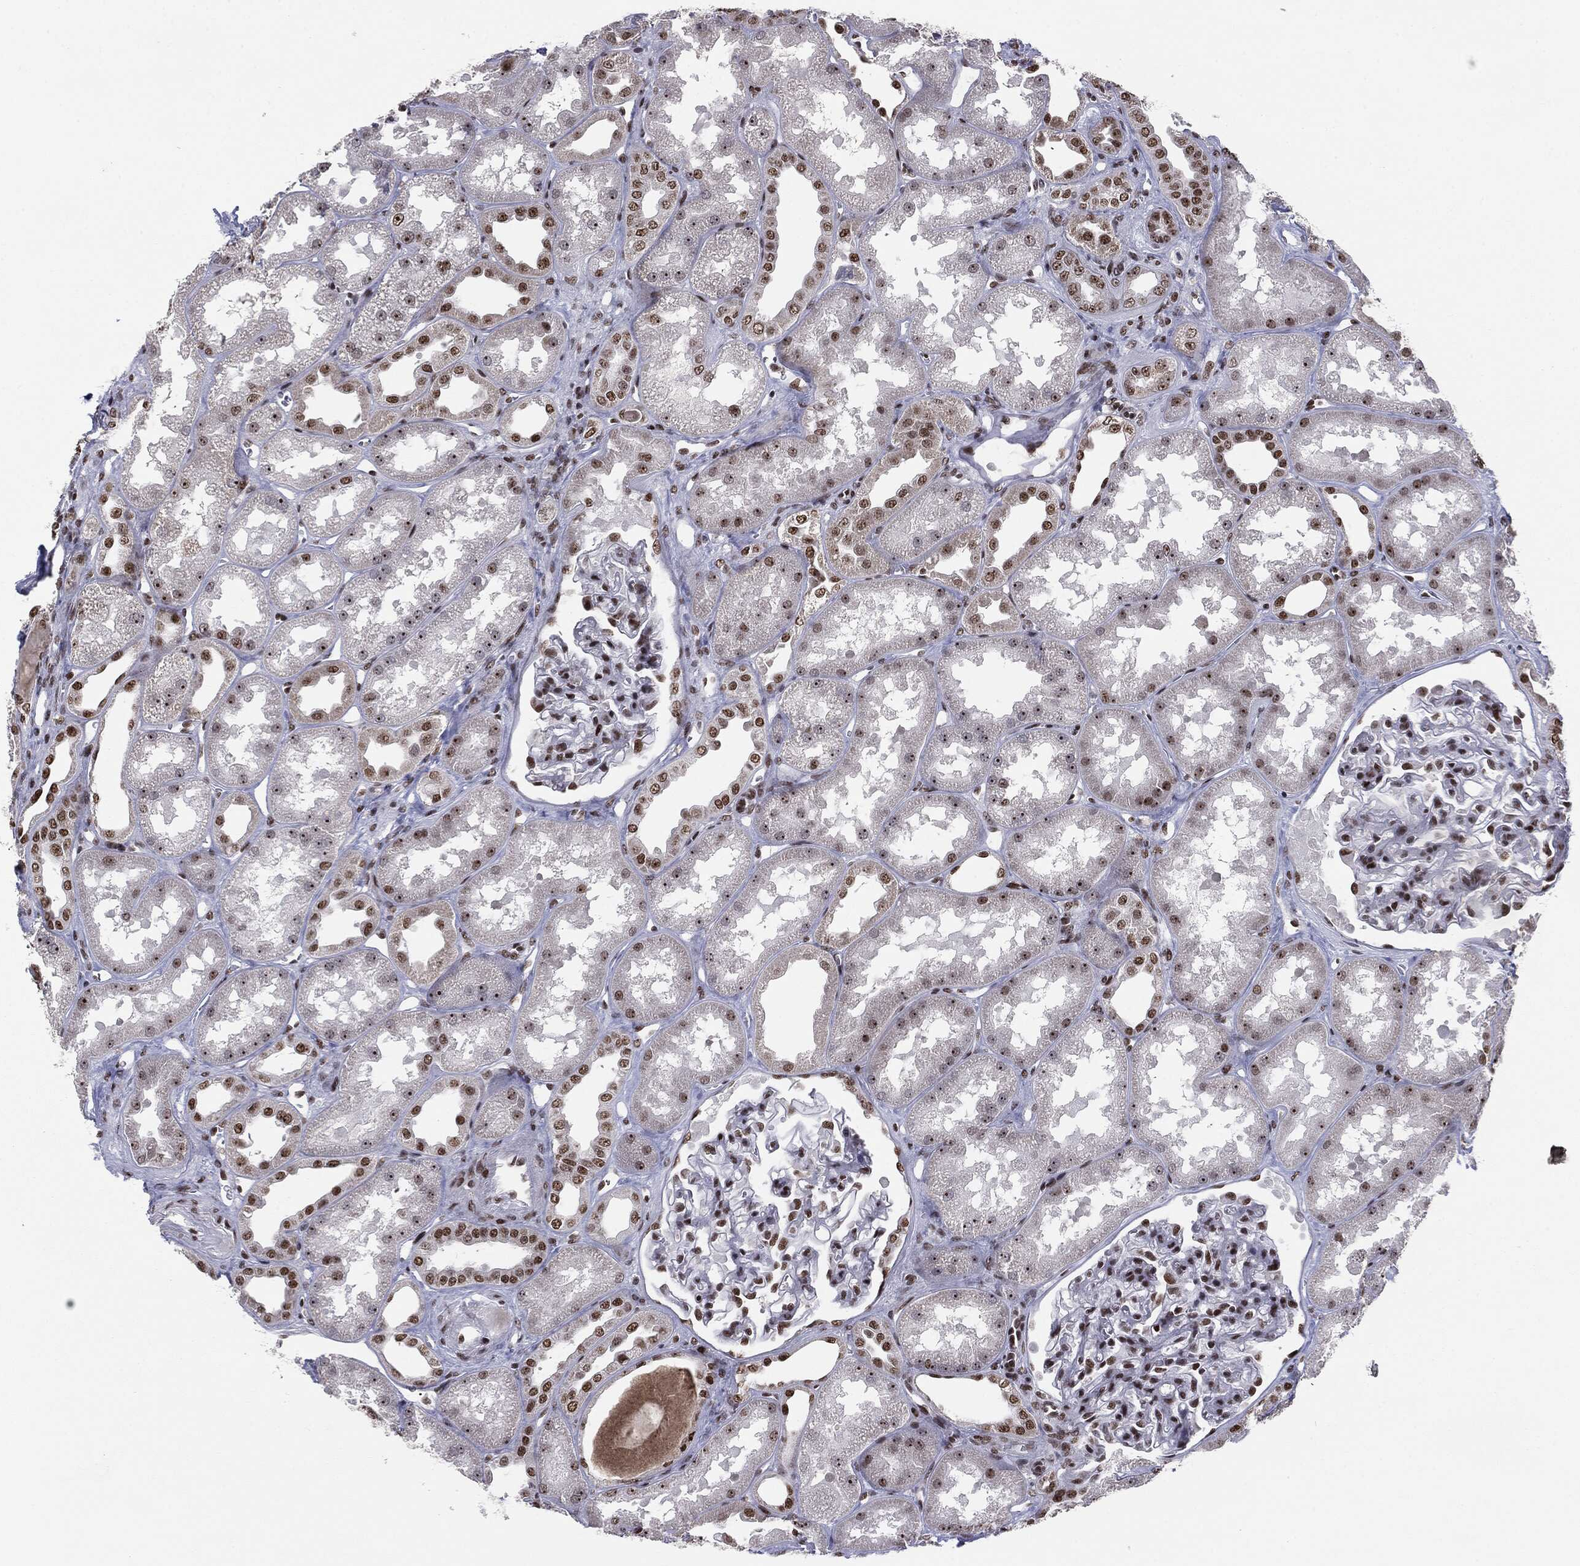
{"staining": {"intensity": "strong", "quantity": "25%-75%", "location": "nuclear"}, "tissue": "kidney", "cell_type": "Cells in glomeruli", "image_type": "normal", "snomed": [{"axis": "morphology", "description": "Normal tissue, NOS"}, {"axis": "topography", "description": "Kidney"}], "caption": "High-power microscopy captured an immunohistochemistry (IHC) photomicrograph of normal kidney, revealing strong nuclear positivity in approximately 25%-75% of cells in glomeruli.", "gene": "MDC1", "patient": {"sex": "male", "age": 61}}